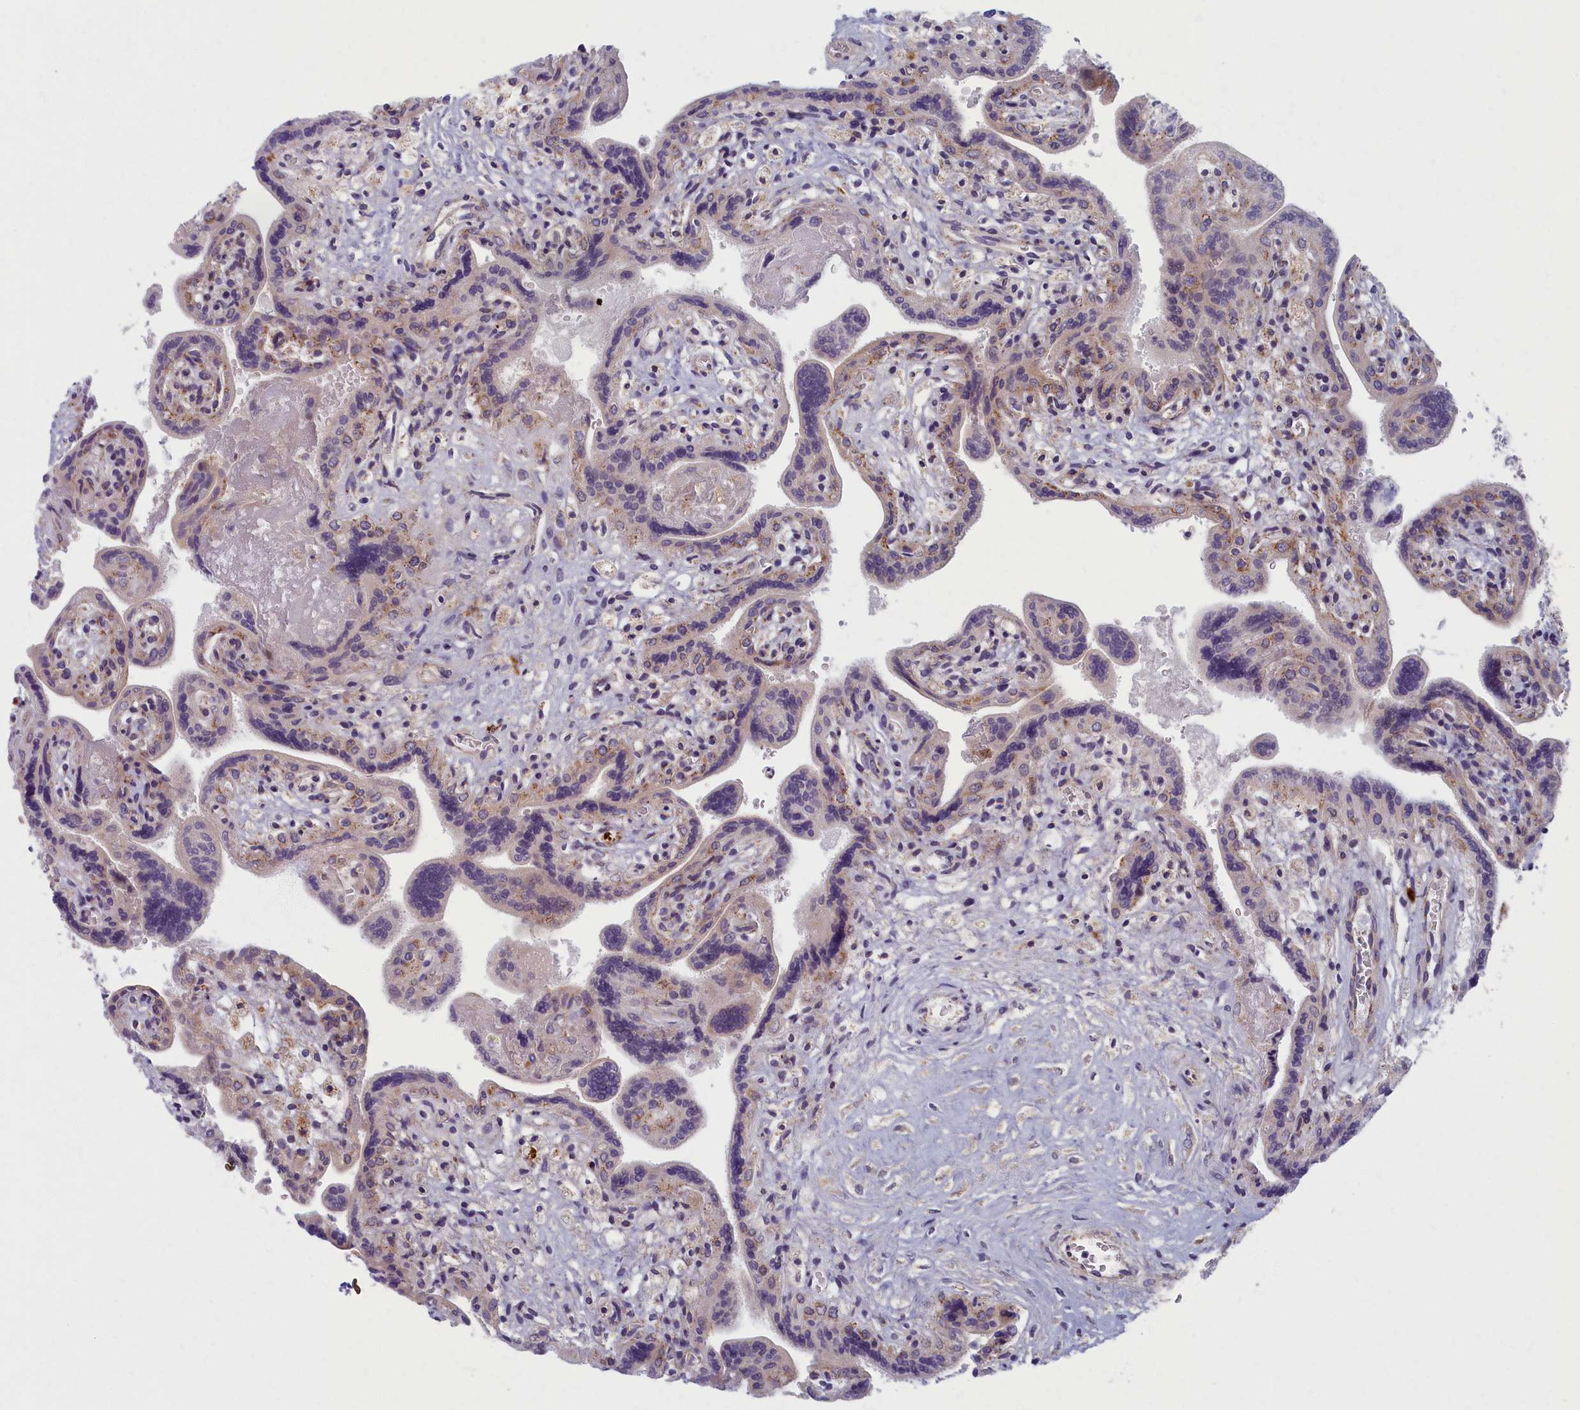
{"staining": {"intensity": "moderate", "quantity": "<25%", "location": "cytoplasmic/membranous"}, "tissue": "placenta", "cell_type": "Trophoblastic cells", "image_type": "normal", "snomed": [{"axis": "morphology", "description": "Normal tissue, NOS"}, {"axis": "topography", "description": "Placenta"}], "caption": "An immunohistochemistry micrograph of normal tissue is shown. Protein staining in brown labels moderate cytoplasmic/membranous positivity in placenta within trophoblastic cells.", "gene": "MRPS25", "patient": {"sex": "female", "age": 37}}